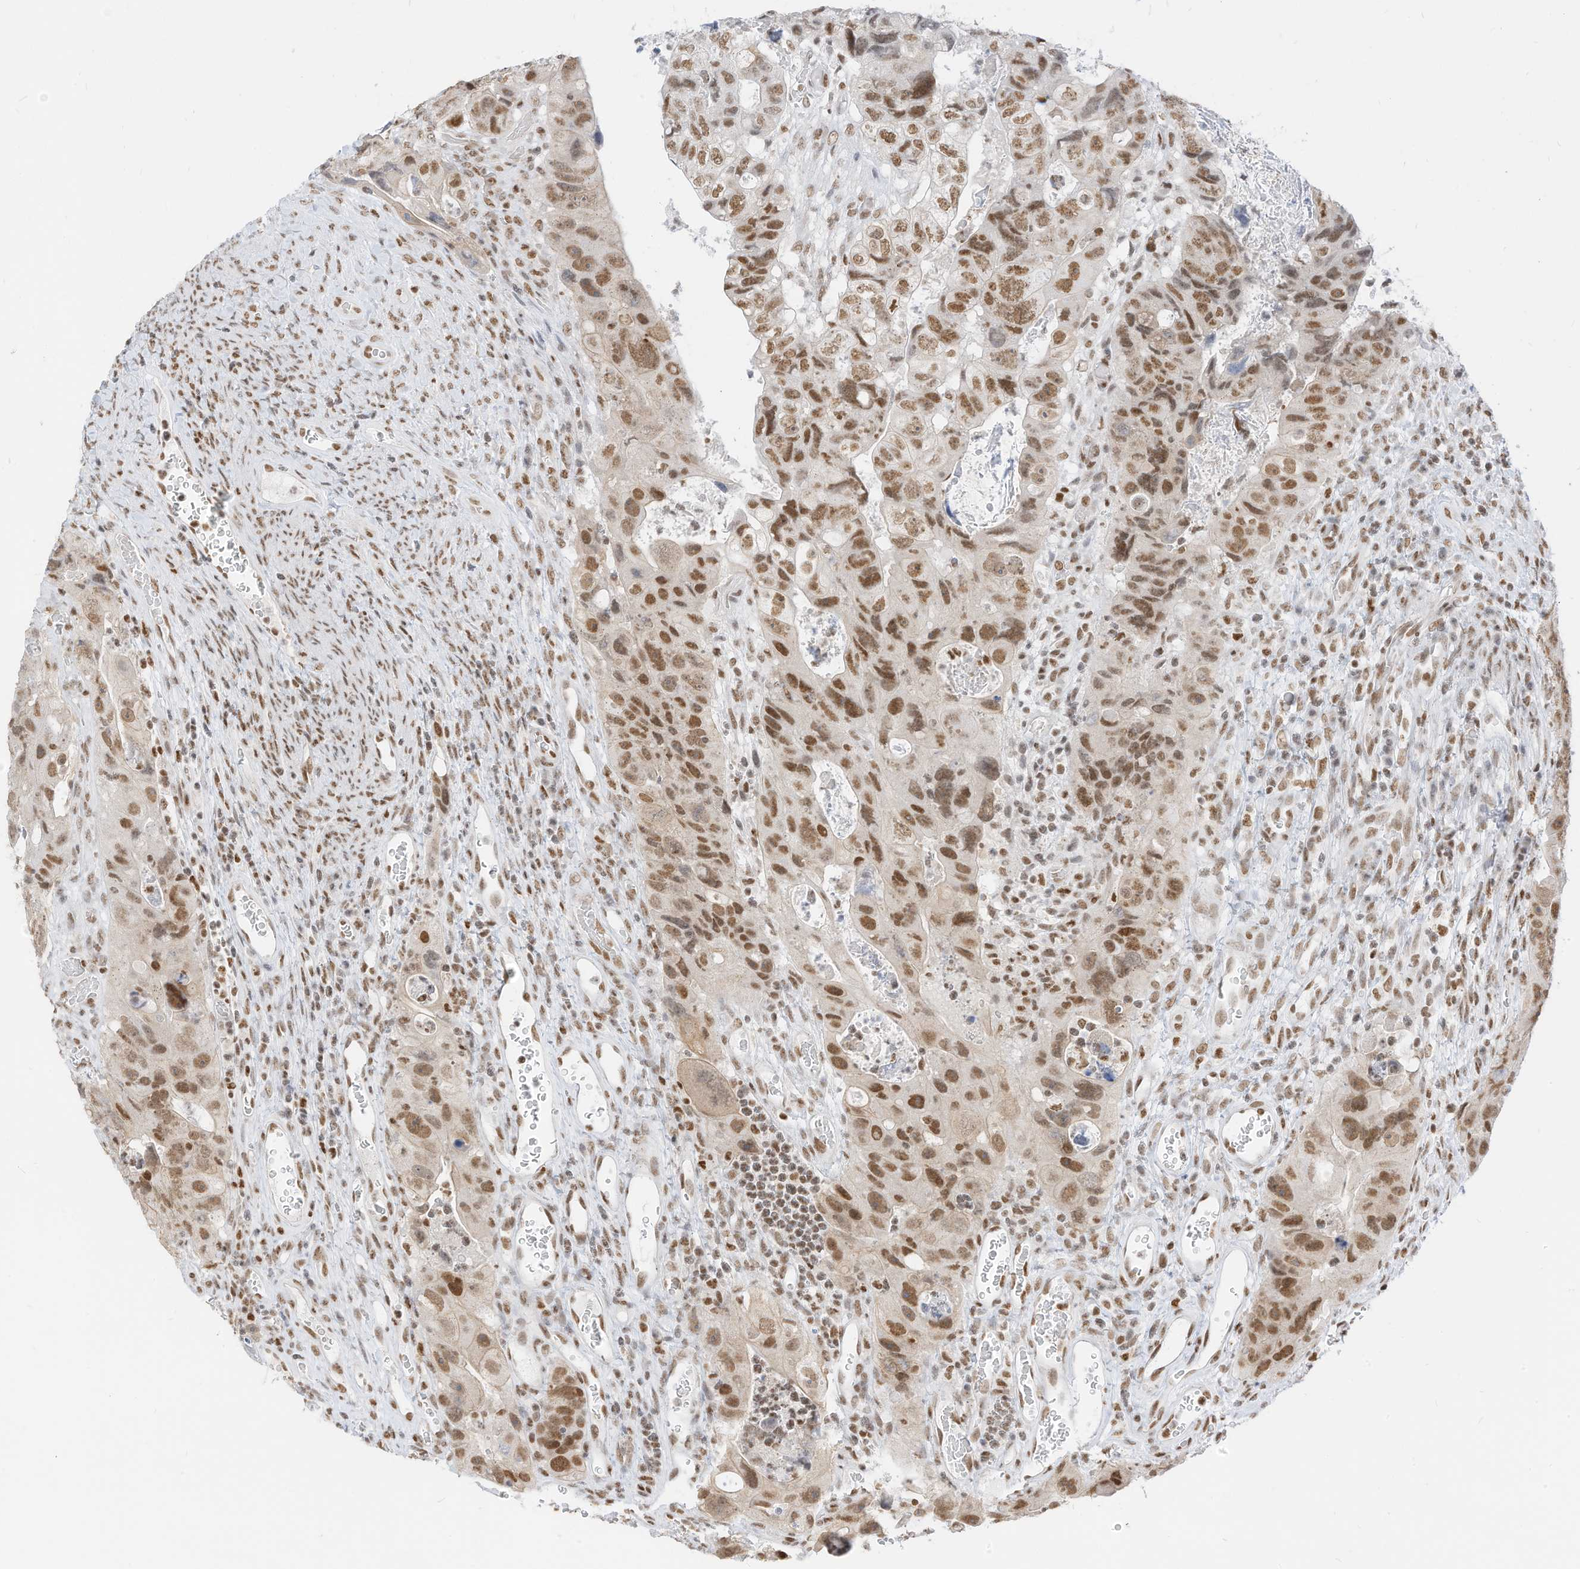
{"staining": {"intensity": "moderate", "quantity": ">75%", "location": "nuclear"}, "tissue": "colorectal cancer", "cell_type": "Tumor cells", "image_type": "cancer", "snomed": [{"axis": "morphology", "description": "Adenocarcinoma, NOS"}, {"axis": "topography", "description": "Rectum"}], "caption": "Protein staining of adenocarcinoma (colorectal) tissue exhibits moderate nuclear positivity in approximately >75% of tumor cells.", "gene": "SMARCA2", "patient": {"sex": "male", "age": 59}}